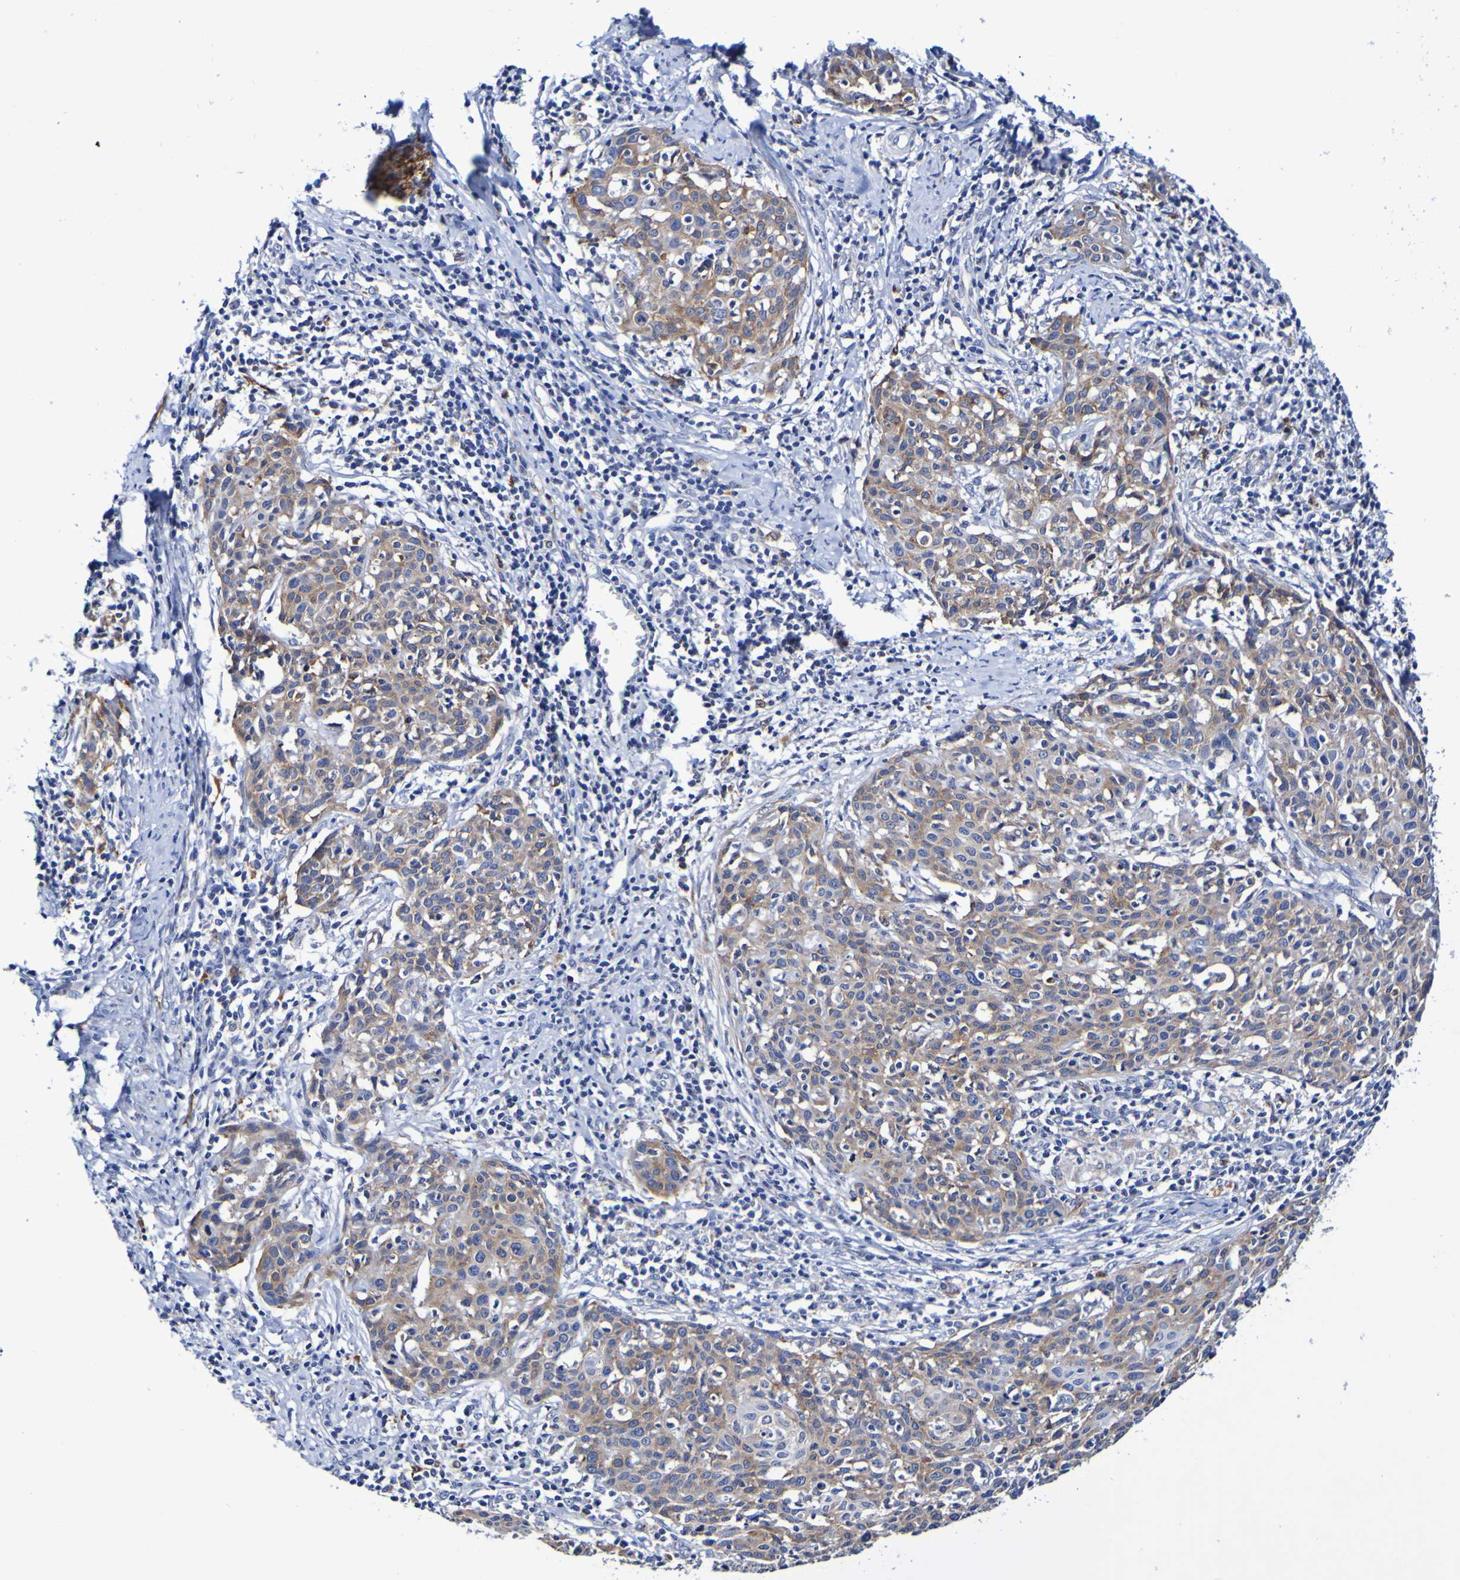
{"staining": {"intensity": "moderate", "quantity": ">75%", "location": "cytoplasmic/membranous"}, "tissue": "cervical cancer", "cell_type": "Tumor cells", "image_type": "cancer", "snomed": [{"axis": "morphology", "description": "Squamous cell carcinoma, NOS"}, {"axis": "topography", "description": "Cervix"}], "caption": "Protein staining reveals moderate cytoplasmic/membranous positivity in approximately >75% of tumor cells in cervical squamous cell carcinoma. (Stains: DAB (3,3'-diaminobenzidine) in brown, nuclei in blue, Microscopy: brightfield microscopy at high magnification).", "gene": "SEZ6", "patient": {"sex": "female", "age": 38}}